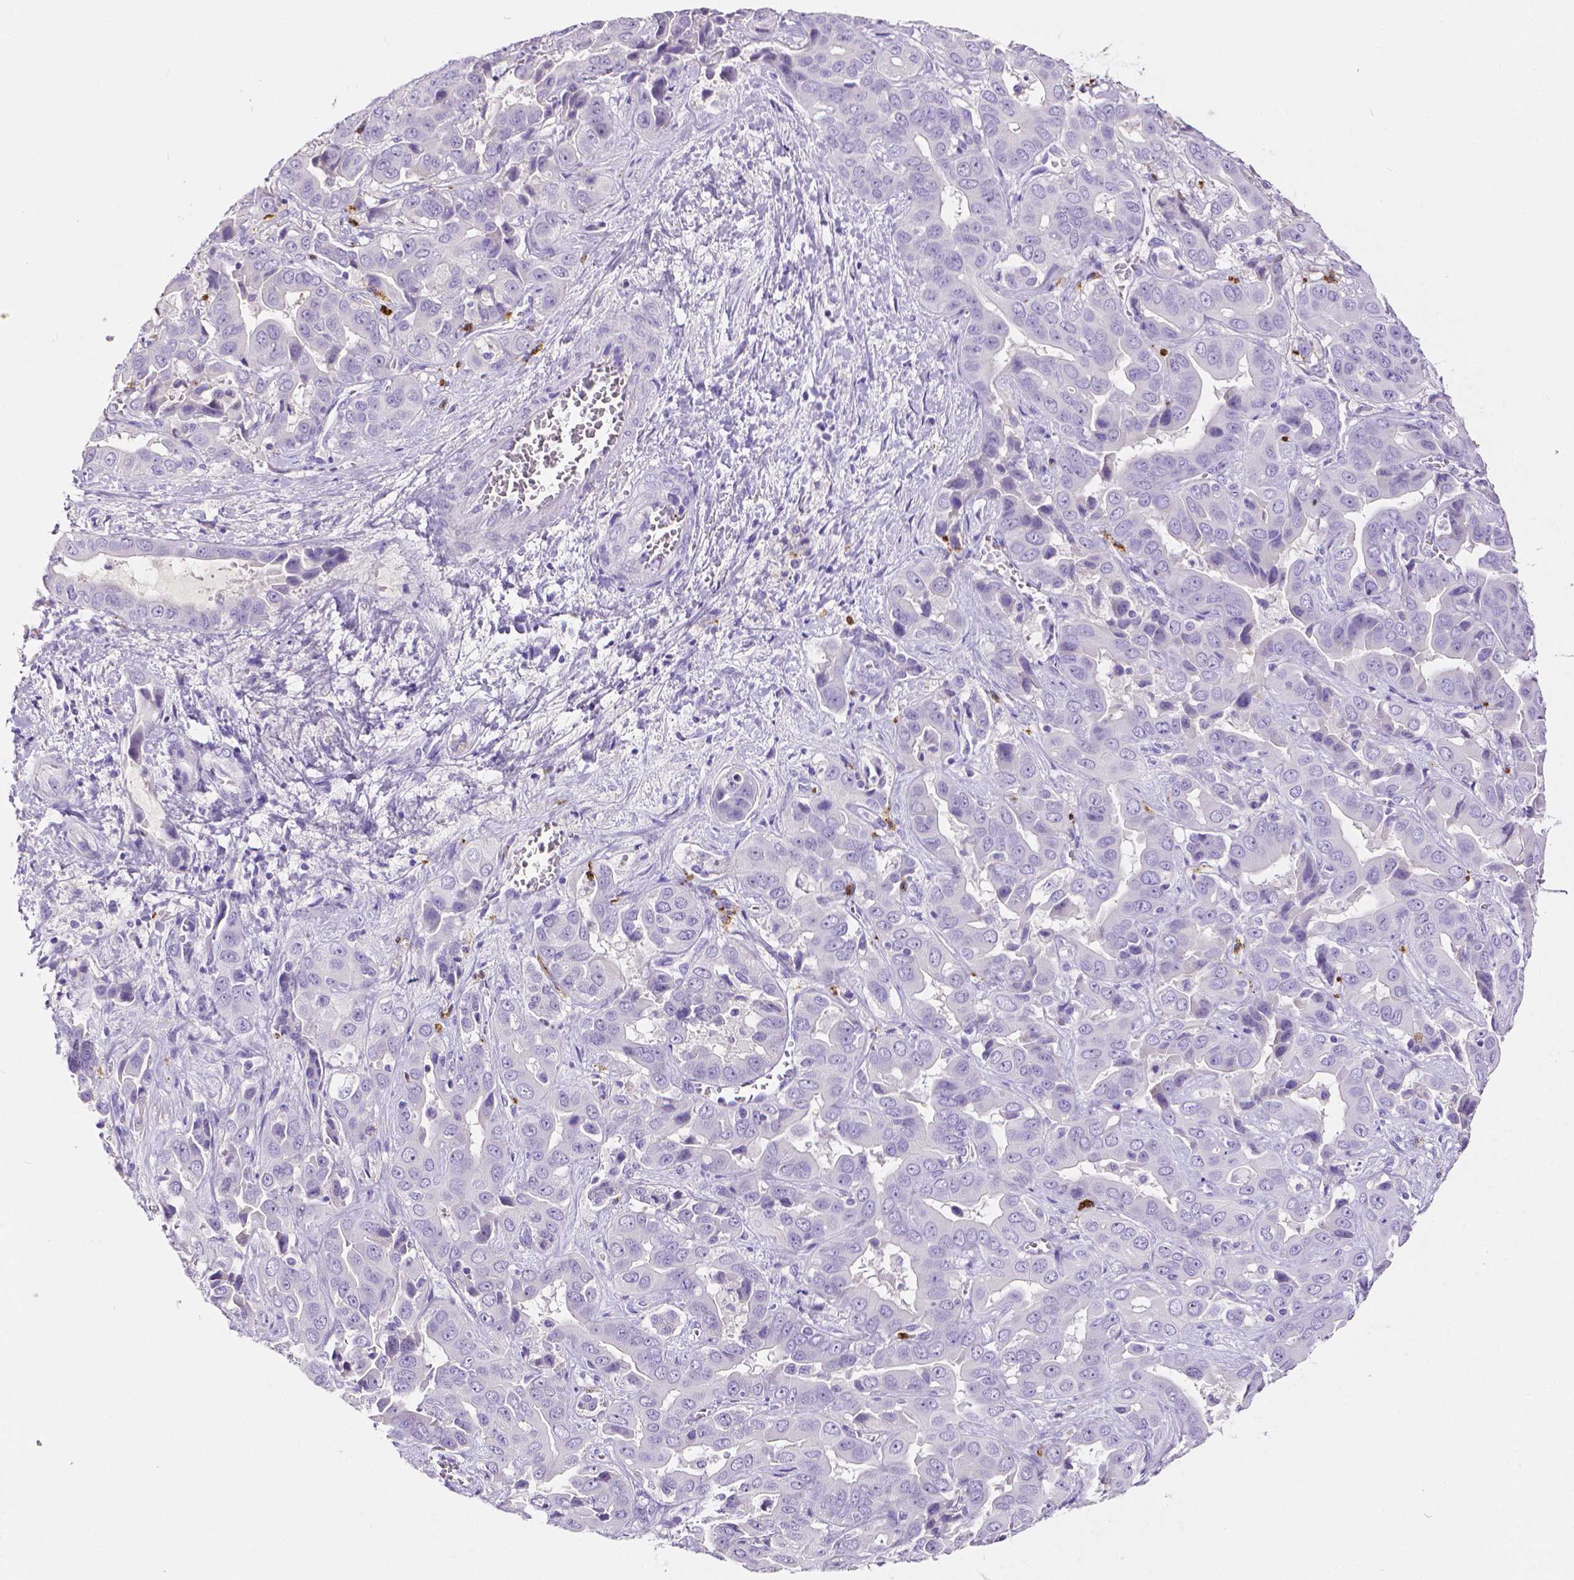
{"staining": {"intensity": "negative", "quantity": "none", "location": "none"}, "tissue": "liver cancer", "cell_type": "Tumor cells", "image_type": "cancer", "snomed": [{"axis": "morphology", "description": "Cholangiocarcinoma"}, {"axis": "topography", "description": "Liver"}], "caption": "DAB immunohistochemical staining of human liver cancer shows no significant expression in tumor cells.", "gene": "MMP9", "patient": {"sex": "female", "age": 52}}